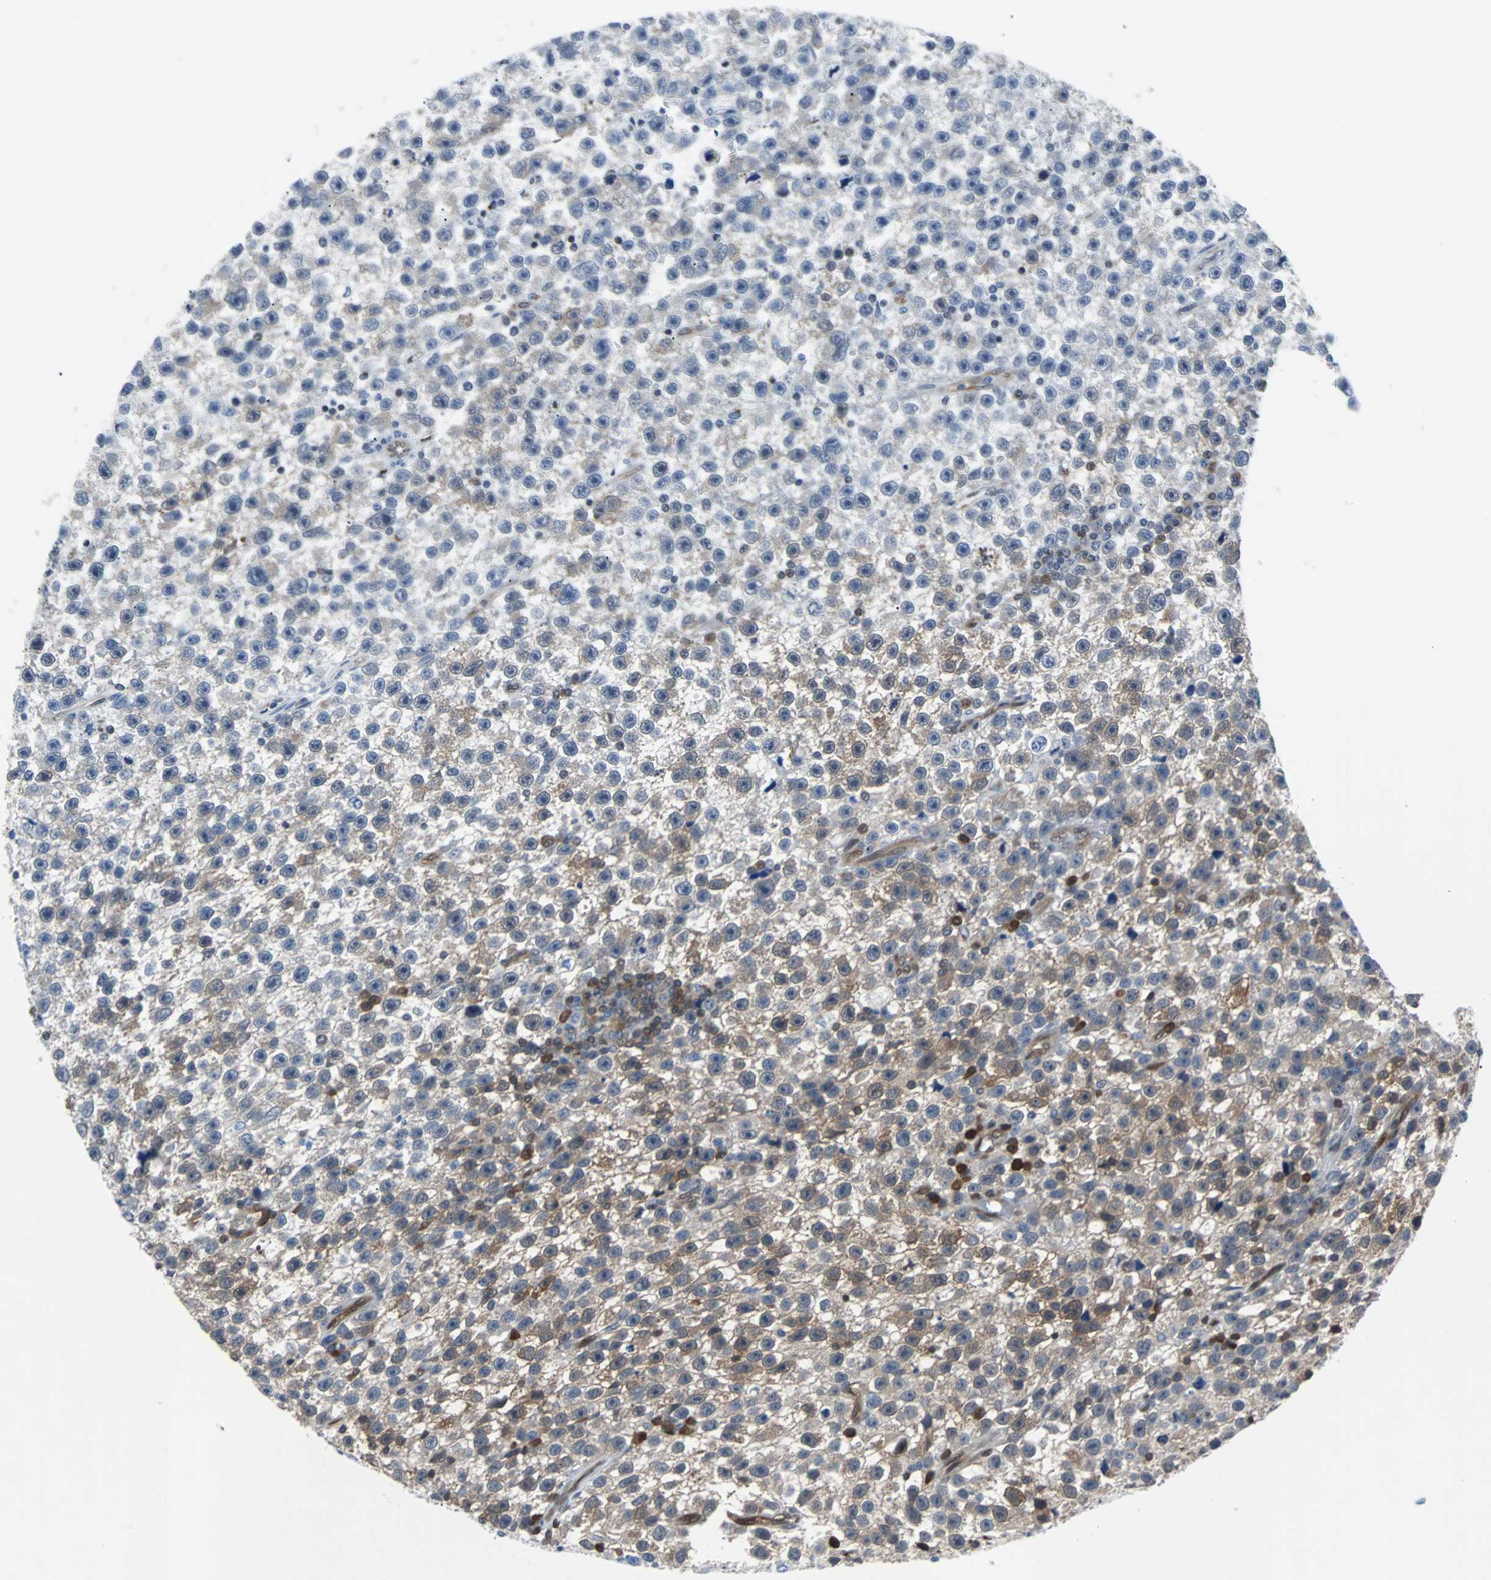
{"staining": {"intensity": "weak", "quantity": "<25%", "location": "cytoplasmic/membranous"}, "tissue": "testis cancer", "cell_type": "Tumor cells", "image_type": "cancer", "snomed": [{"axis": "morphology", "description": "Seminoma, NOS"}, {"axis": "topography", "description": "Testis"}], "caption": "A micrograph of human testis cancer is negative for staining in tumor cells.", "gene": "MAP2K6", "patient": {"sex": "male", "age": 33}}